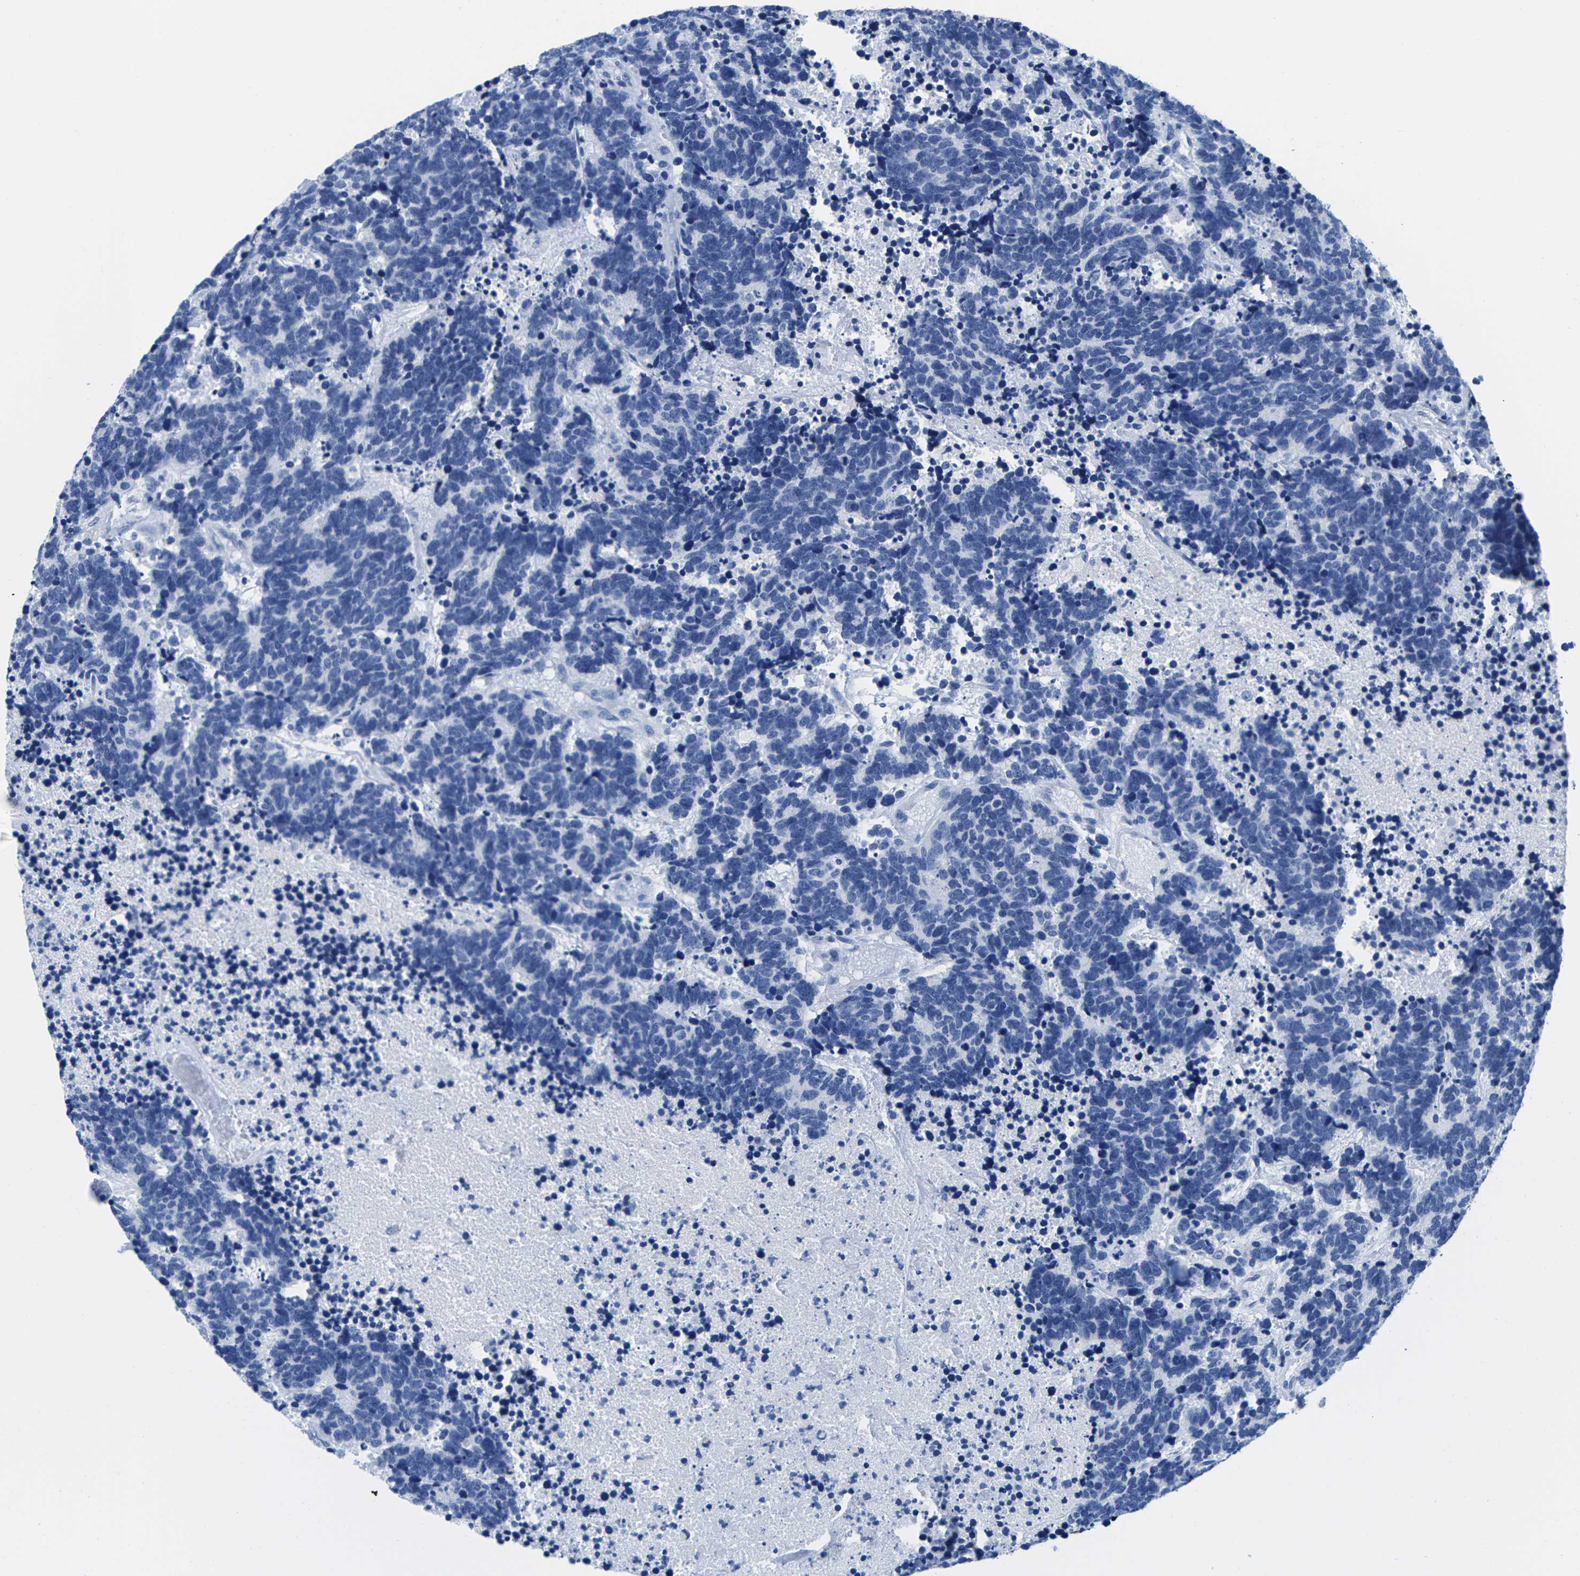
{"staining": {"intensity": "negative", "quantity": "none", "location": "none"}, "tissue": "carcinoid", "cell_type": "Tumor cells", "image_type": "cancer", "snomed": [{"axis": "morphology", "description": "Carcinoma, NOS"}, {"axis": "morphology", "description": "Carcinoid, malignant, NOS"}, {"axis": "topography", "description": "Urinary bladder"}], "caption": "Protein analysis of carcinoid shows no significant staining in tumor cells.", "gene": "CYP1A2", "patient": {"sex": "male", "age": 57}}